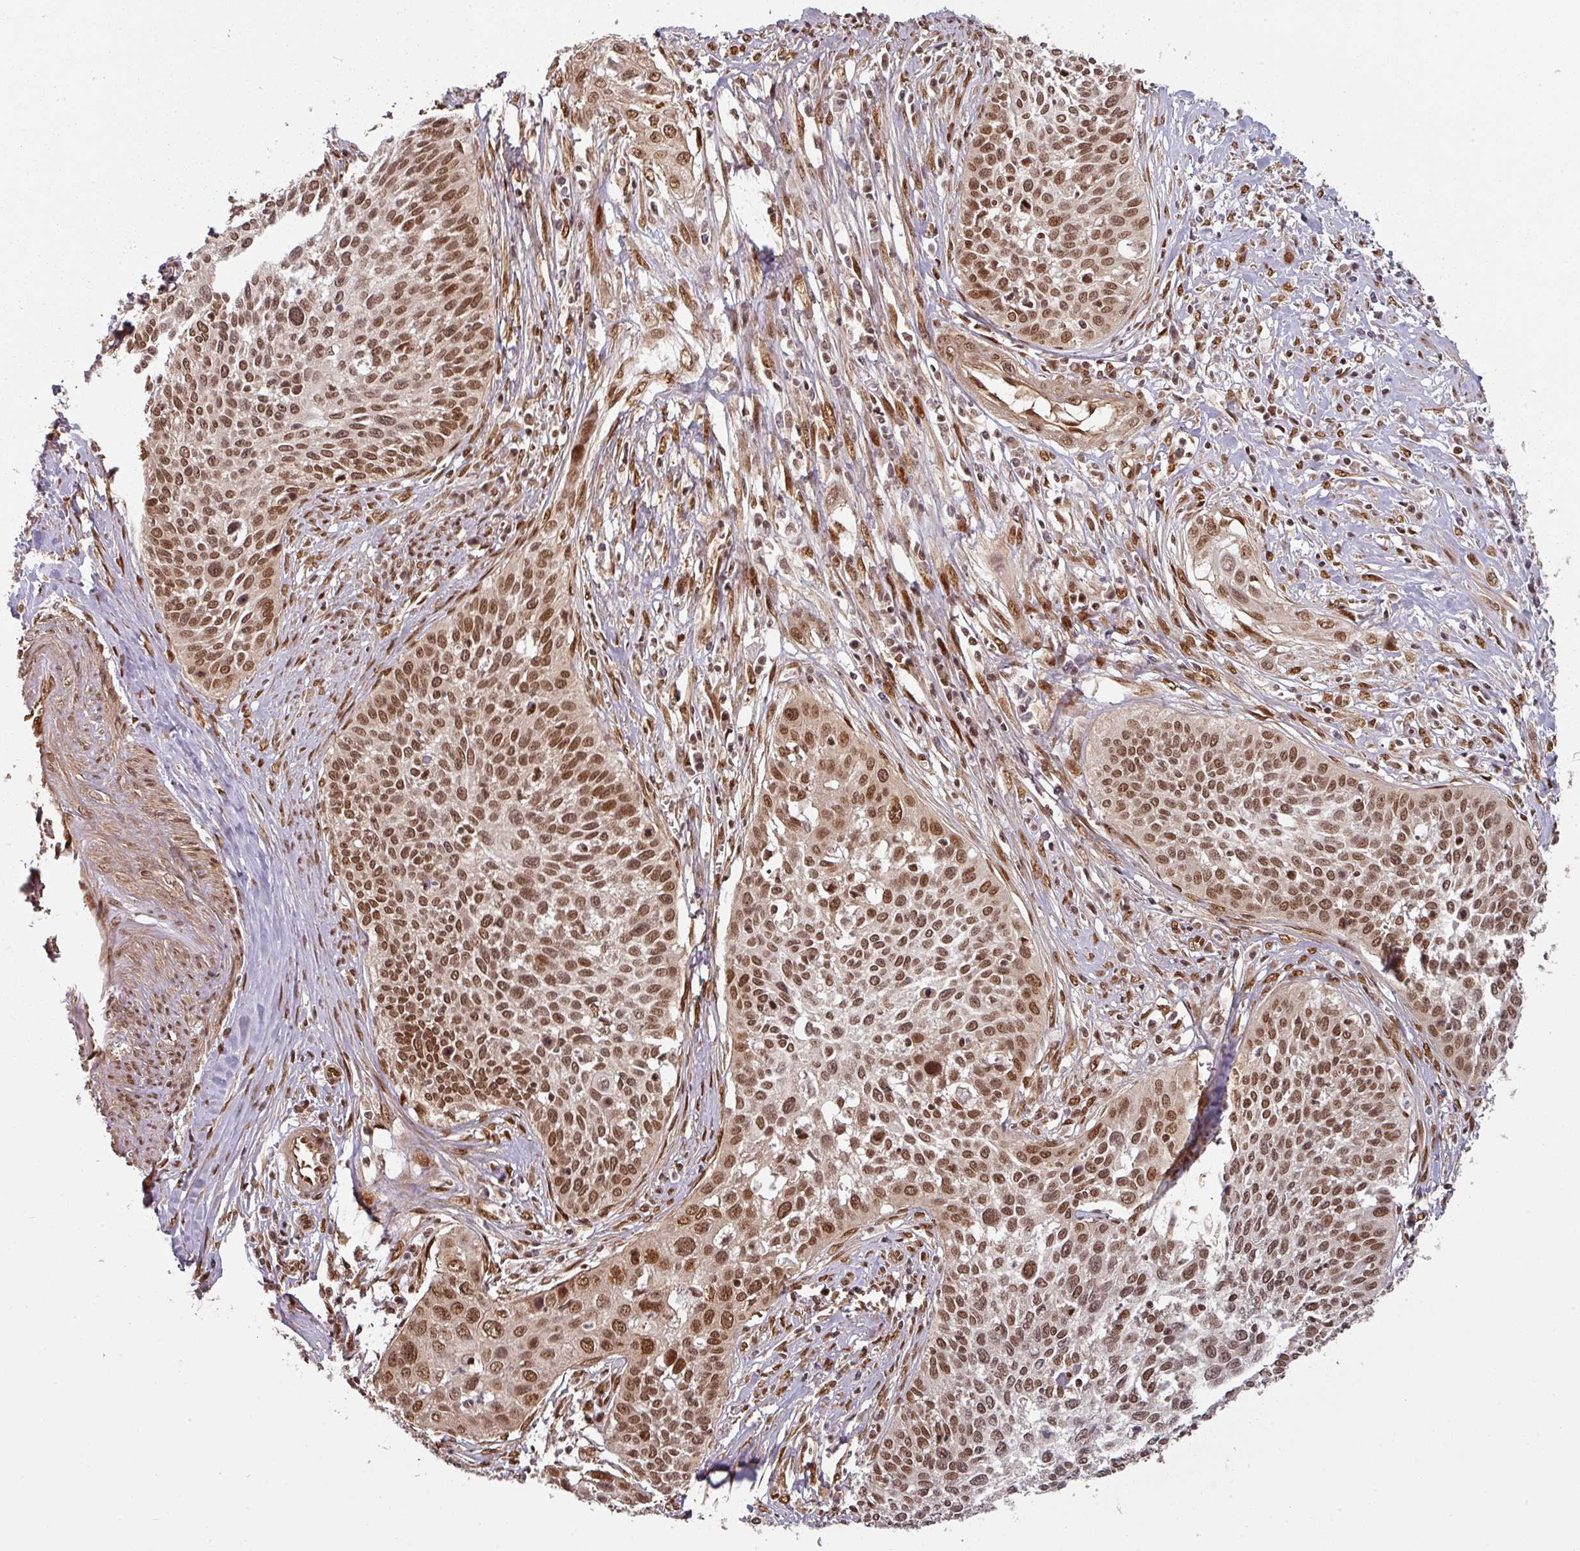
{"staining": {"intensity": "moderate", "quantity": ">75%", "location": "nuclear"}, "tissue": "cervical cancer", "cell_type": "Tumor cells", "image_type": "cancer", "snomed": [{"axis": "morphology", "description": "Squamous cell carcinoma, NOS"}, {"axis": "topography", "description": "Cervix"}], "caption": "Cervical cancer (squamous cell carcinoma) stained for a protein (brown) demonstrates moderate nuclear positive staining in approximately >75% of tumor cells.", "gene": "SIK3", "patient": {"sex": "female", "age": 34}}